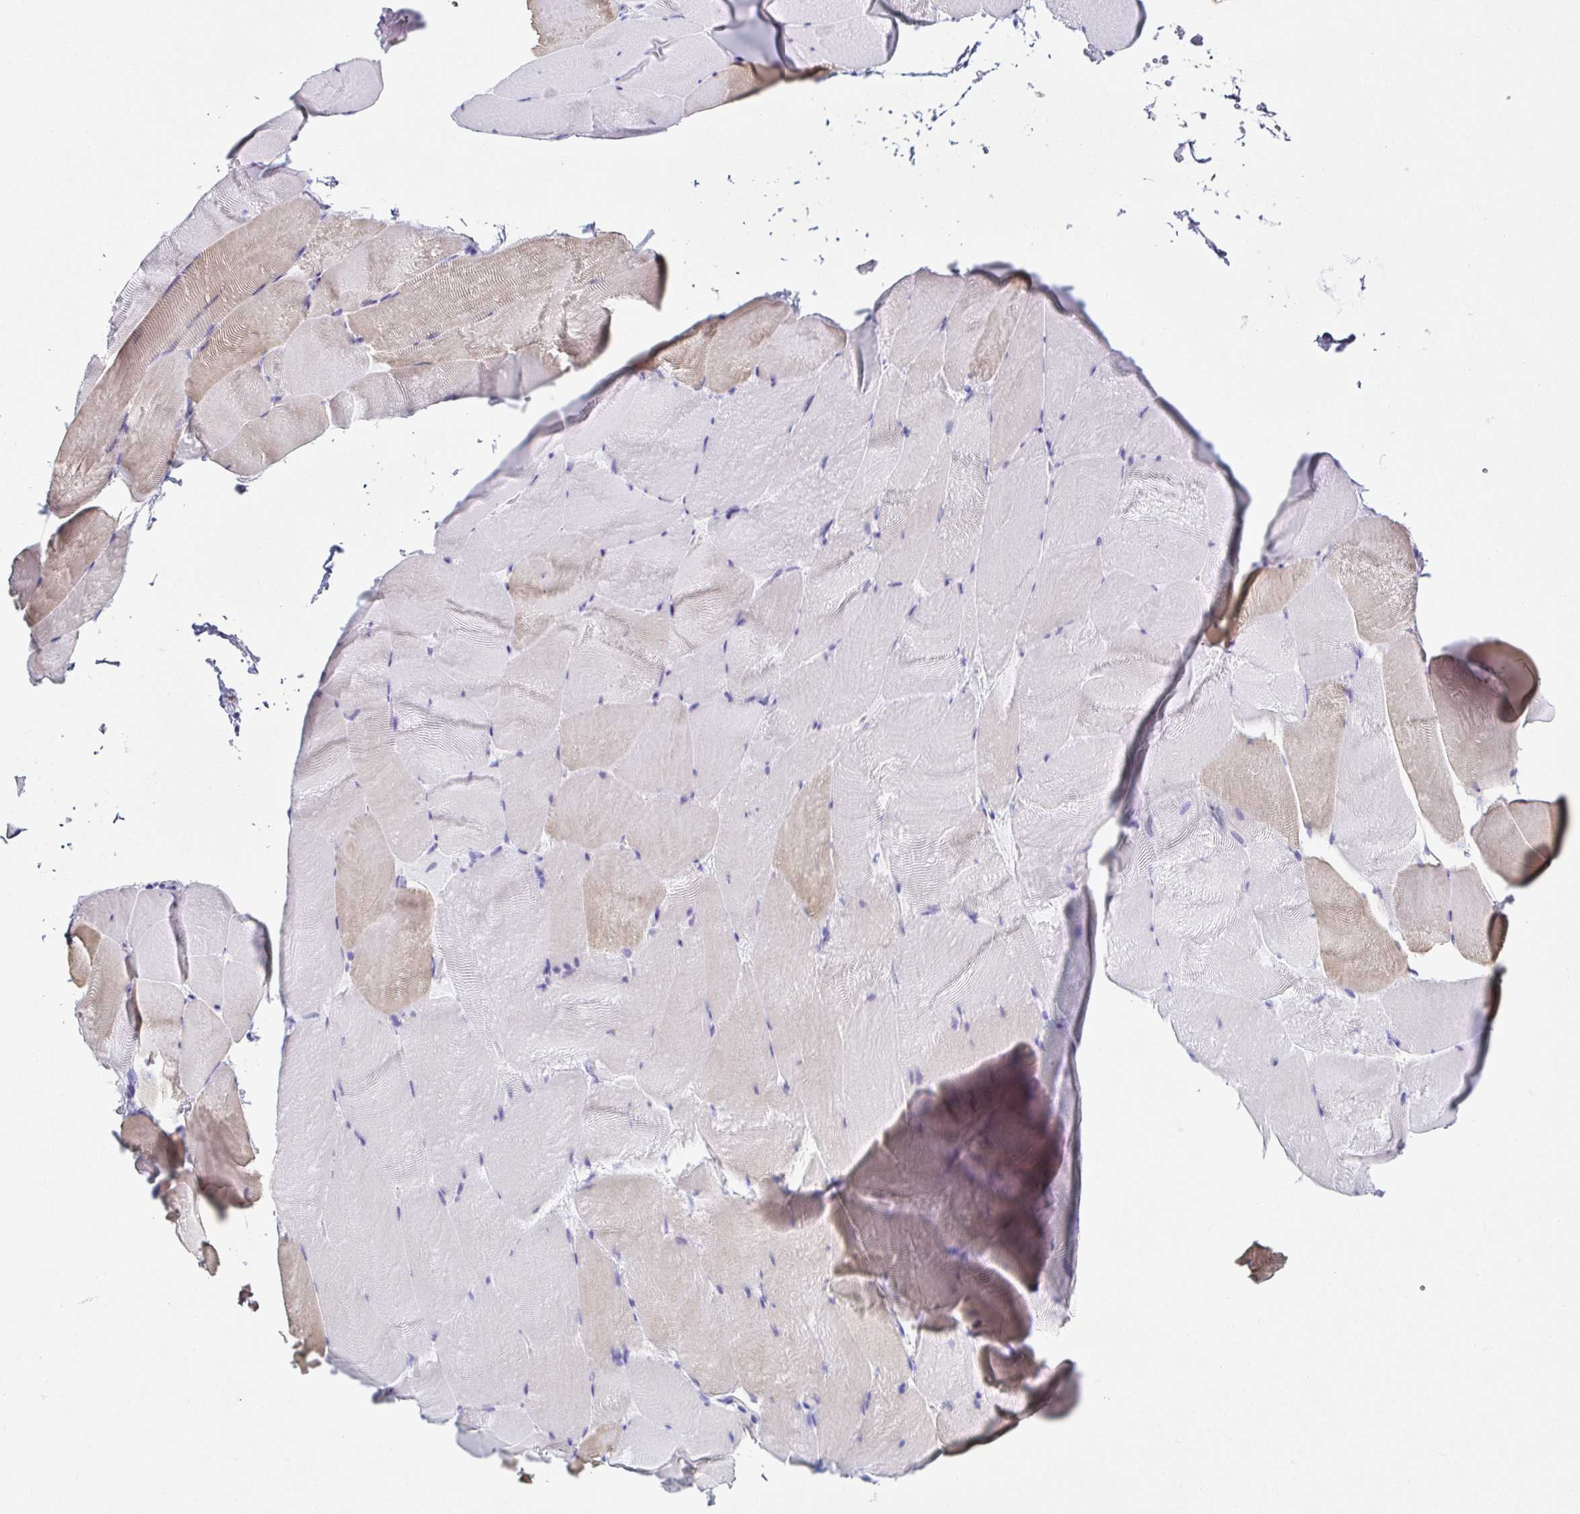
{"staining": {"intensity": "moderate", "quantity": "<25%", "location": "cytoplasmic/membranous"}, "tissue": "skeletal muscle", "cell_type": "Myocytes", "image_type": "normal", "snomed": [{"axis": "morphology", "description": "Normal tissue, NOS"}, {"axis": "topography", "description": "Skeletal muscle"}], "caption": "Human skeletal muscle stained with a brown dye demonstrates moderate cytoplasmic/membranous positive expression in approximately <25% of myocytes.", "gene": "TNNT2", "patient": {"sex": "female", "age": 64}}